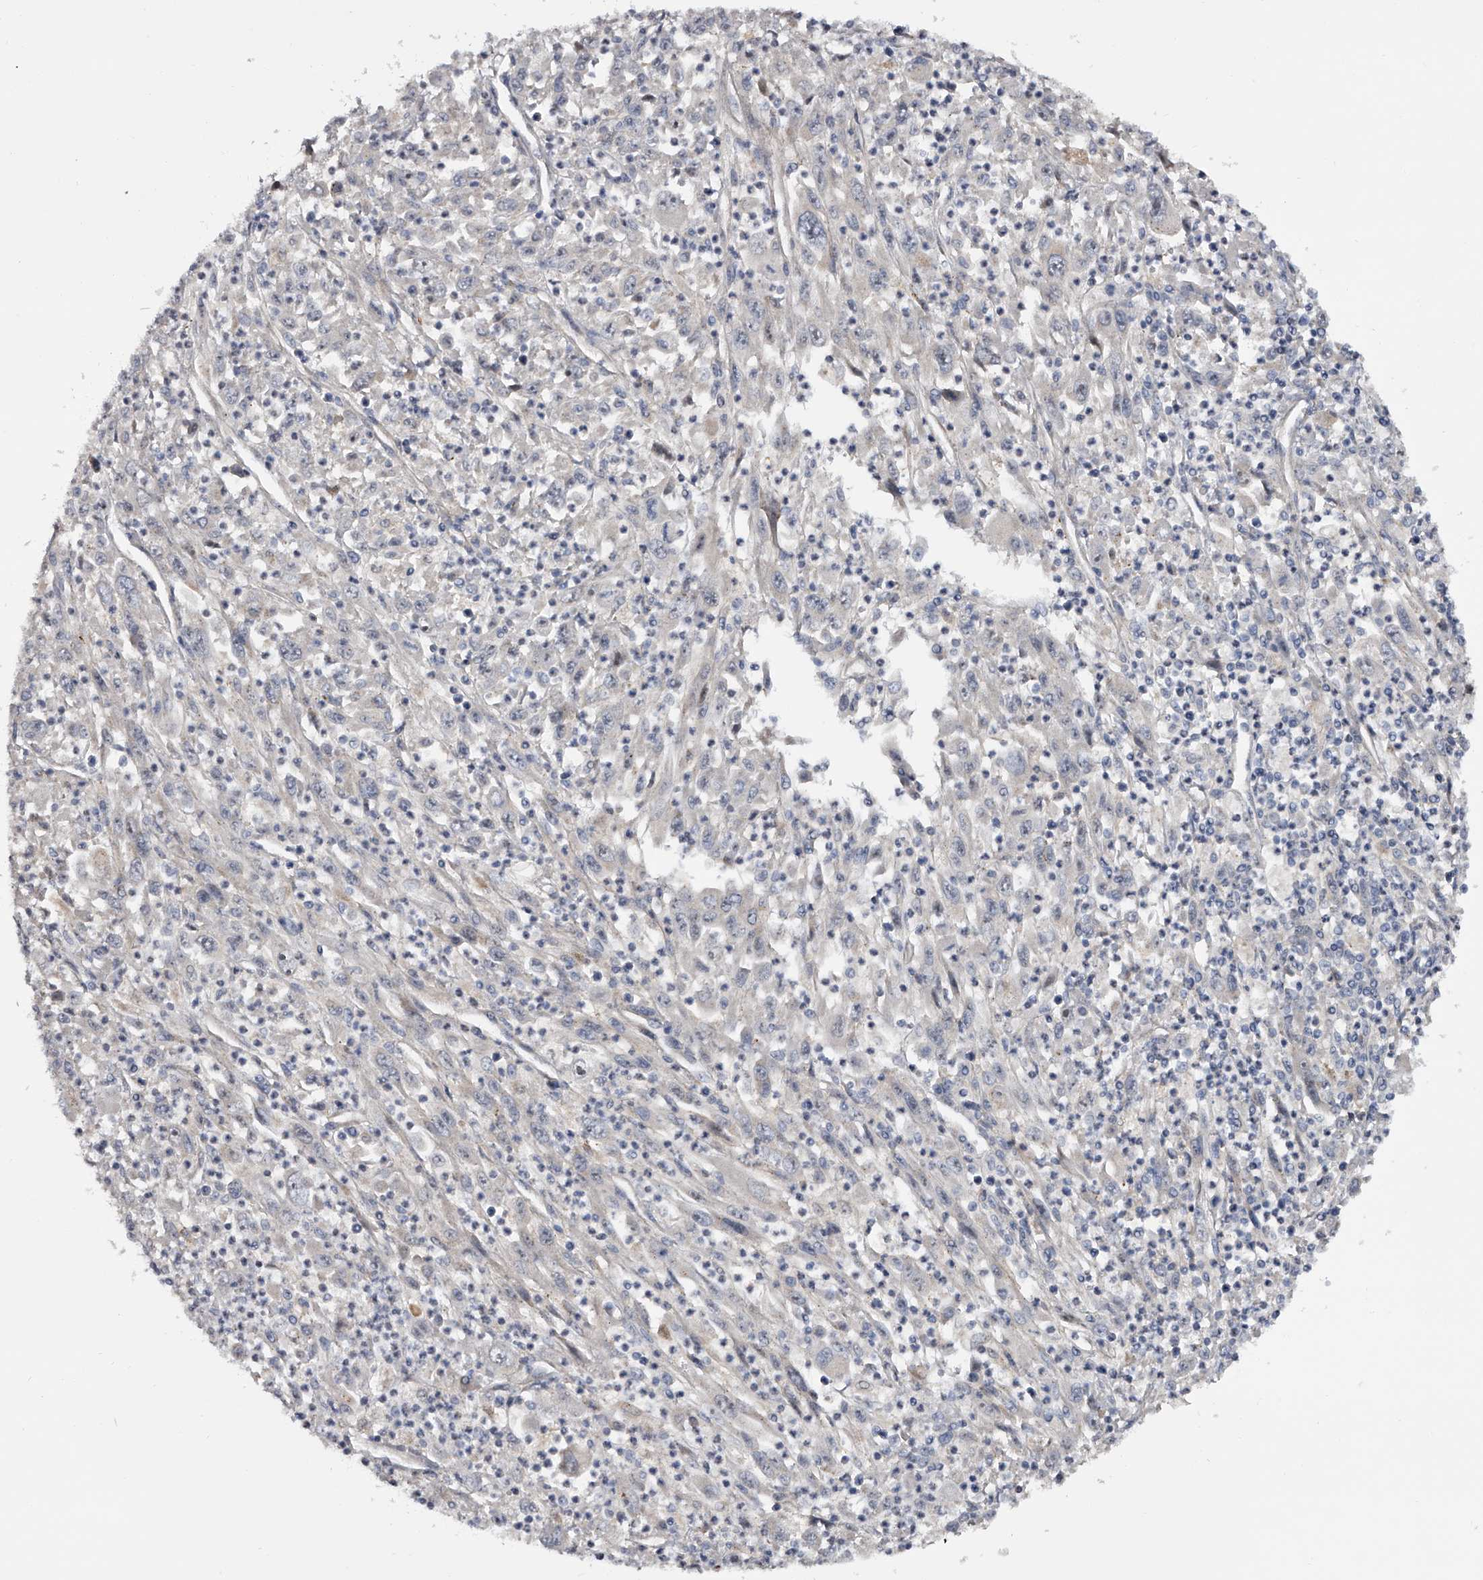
{"staining": {"intensity": "moderate", "quantity": "25%-75%", "location": "nuclear"}, "tissue": "melanoma", "cell_type": "Tumor cells", "image_type": "cancer", "snomed": [{"axis": "morphology", "description": "Malignant melanoma, Metastatic site"}, {"axis": "topography", "description": "Skin"}], "caption": "The photomicrograph shows immunohistochemical staining of malignant melanoma (metastatic site). There is moderate nuclear expression is identified in about 25%-75% of tumor cells.", "gene": "MDN1", "patient": {"sex": "female", "age": 56}}